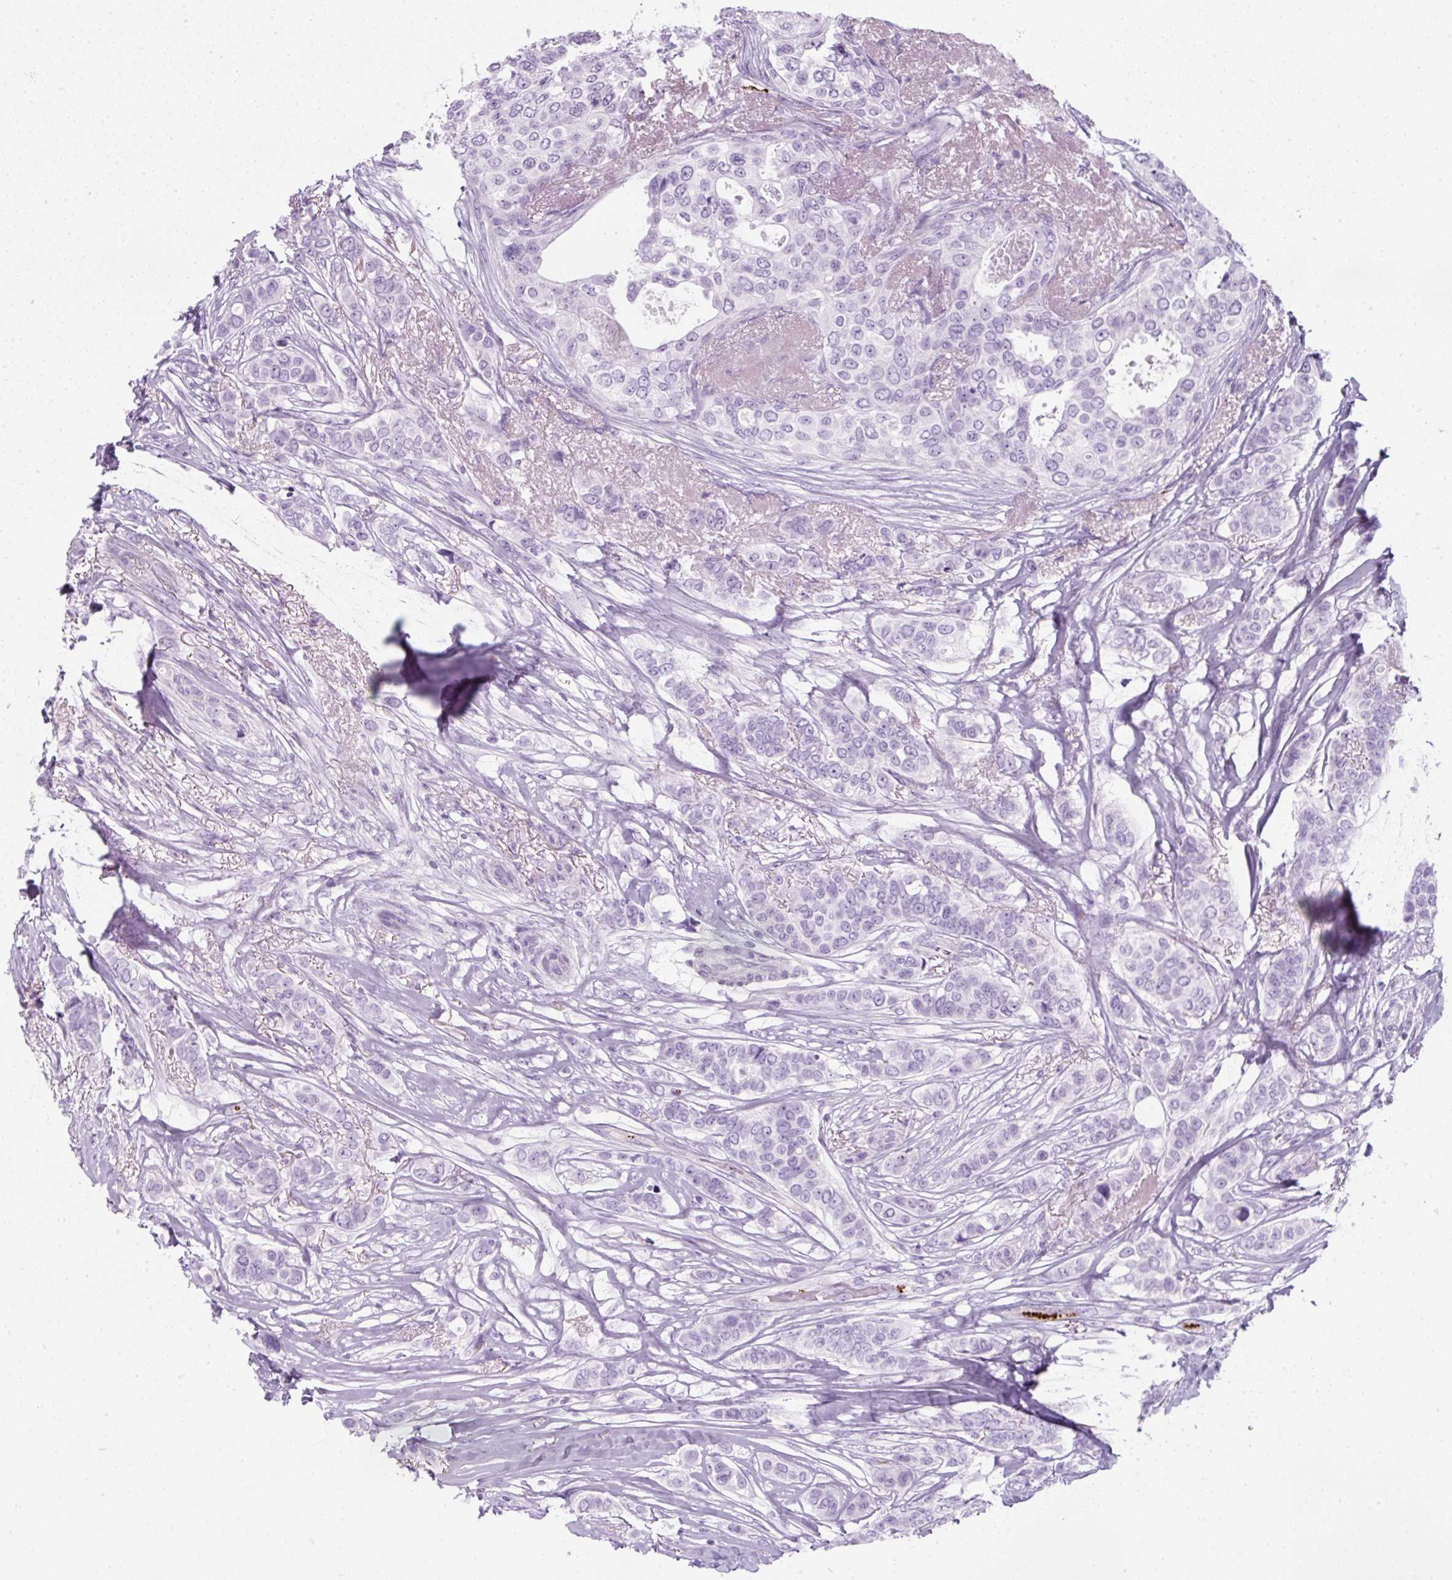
{"staining": {"intensity": "negative", "quantity": "none", "location": "none"}, "tissue": "breast cancer", "cell_type": "Tumor cells", "image_type": "cancer", "snomed": [{"axis": "morphology", "description": "Lobular carcinoma"}, {"axis": "topography", "description": "Breast"}], "caption": "There is no significant expression in tumor cells of breast lobular carcinoma.", "gene": "PF4V1", "patient": {"sex": "female", "age": 51}}